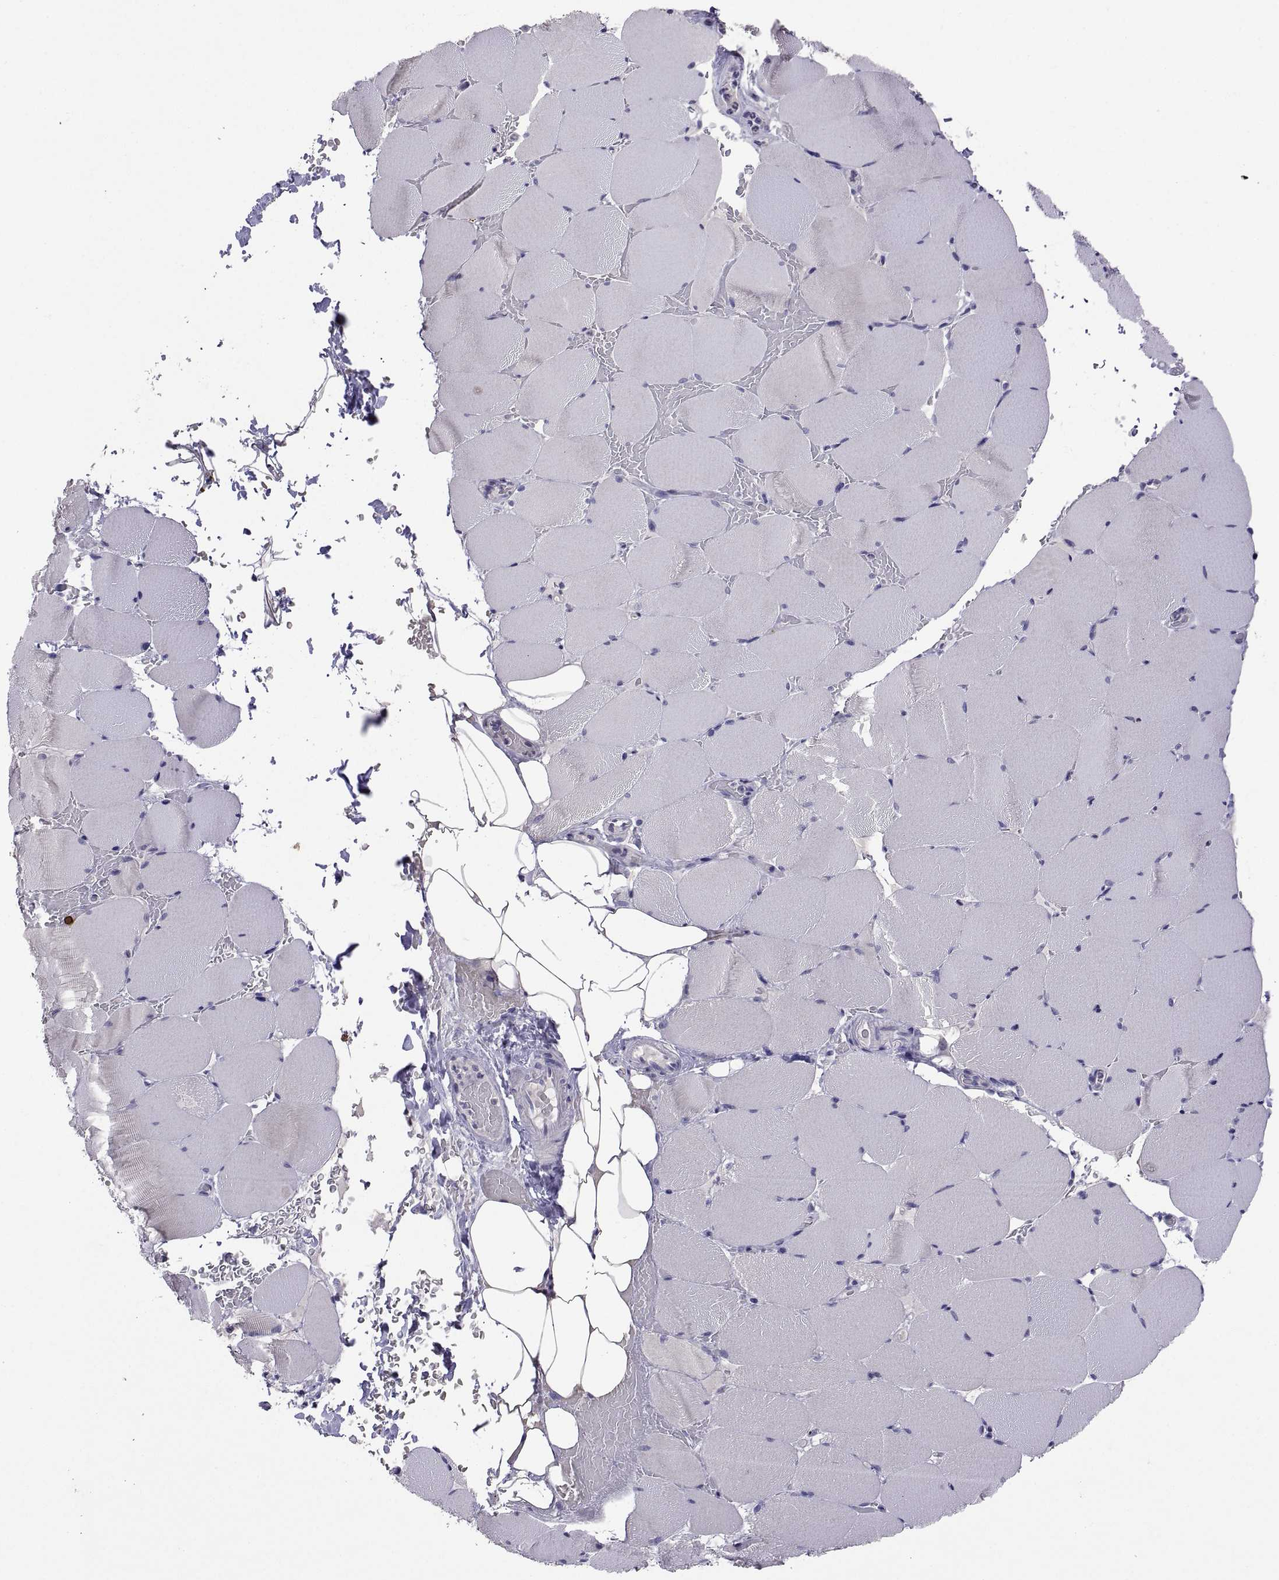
{"staining": {"intensity": "negative", "quantity": "none", "location": "none"}, "tissue": "skeletal muscle", "cell_type": "Myocytes", "image_type": "normal", "snomed": [{"axis": "morphology", "description": "Normal tissue, NOS"}, {"axis": "topography", "description": "Skeletal muscle"}], "caption": "Micrograph shows no significant protein staining in myocytes of normal skeletal muscle.", "gene": "MS4A1", "patient": {"sex": "female", "age": 37}}